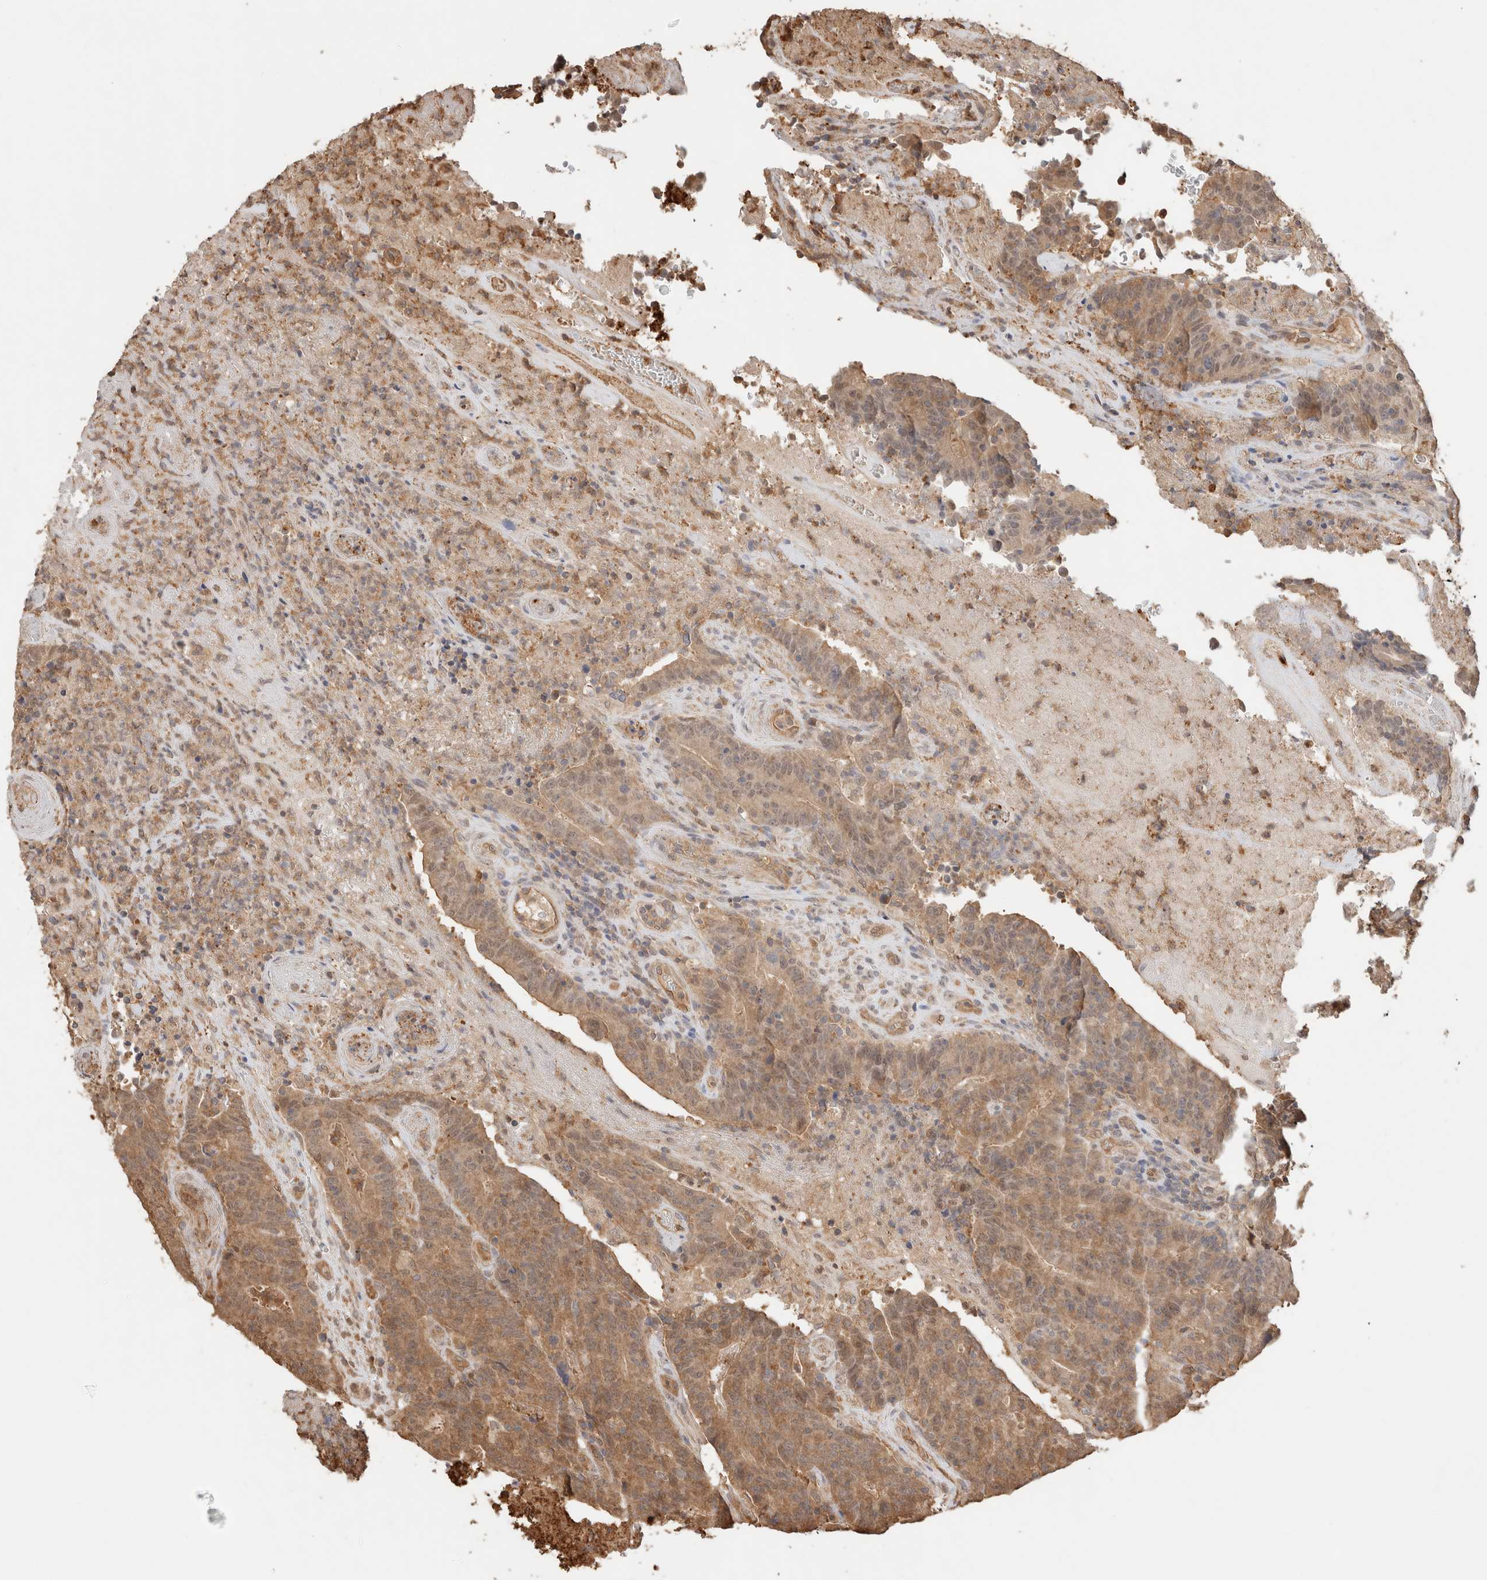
{"staining": {"intensity": "moderate", "quantity": ">75%", "location": "cytoplasmic/membranous,nuclear"}, "tissue": "colorectal cancer", "cell_type": "Tumor cells", "image_type": "cancer", "snomed": [{"axis": "morphology", "description": "Normal tissue, NOS"}, {"axis": "morphology", "description": "Adenocarcinoma, NOS"}, {"axis": "topography", "description": "Colon"}], "caption": "IHC histopathology image of colorectal cancer stained for a protein (brown), which demonstrates medium levels of moderate cytoplasmic/membranous and nuclear expression in approximately >75% of tumor cells.", "gene": "YWHAH", "patient": {"sex": "female", "age": 75}}